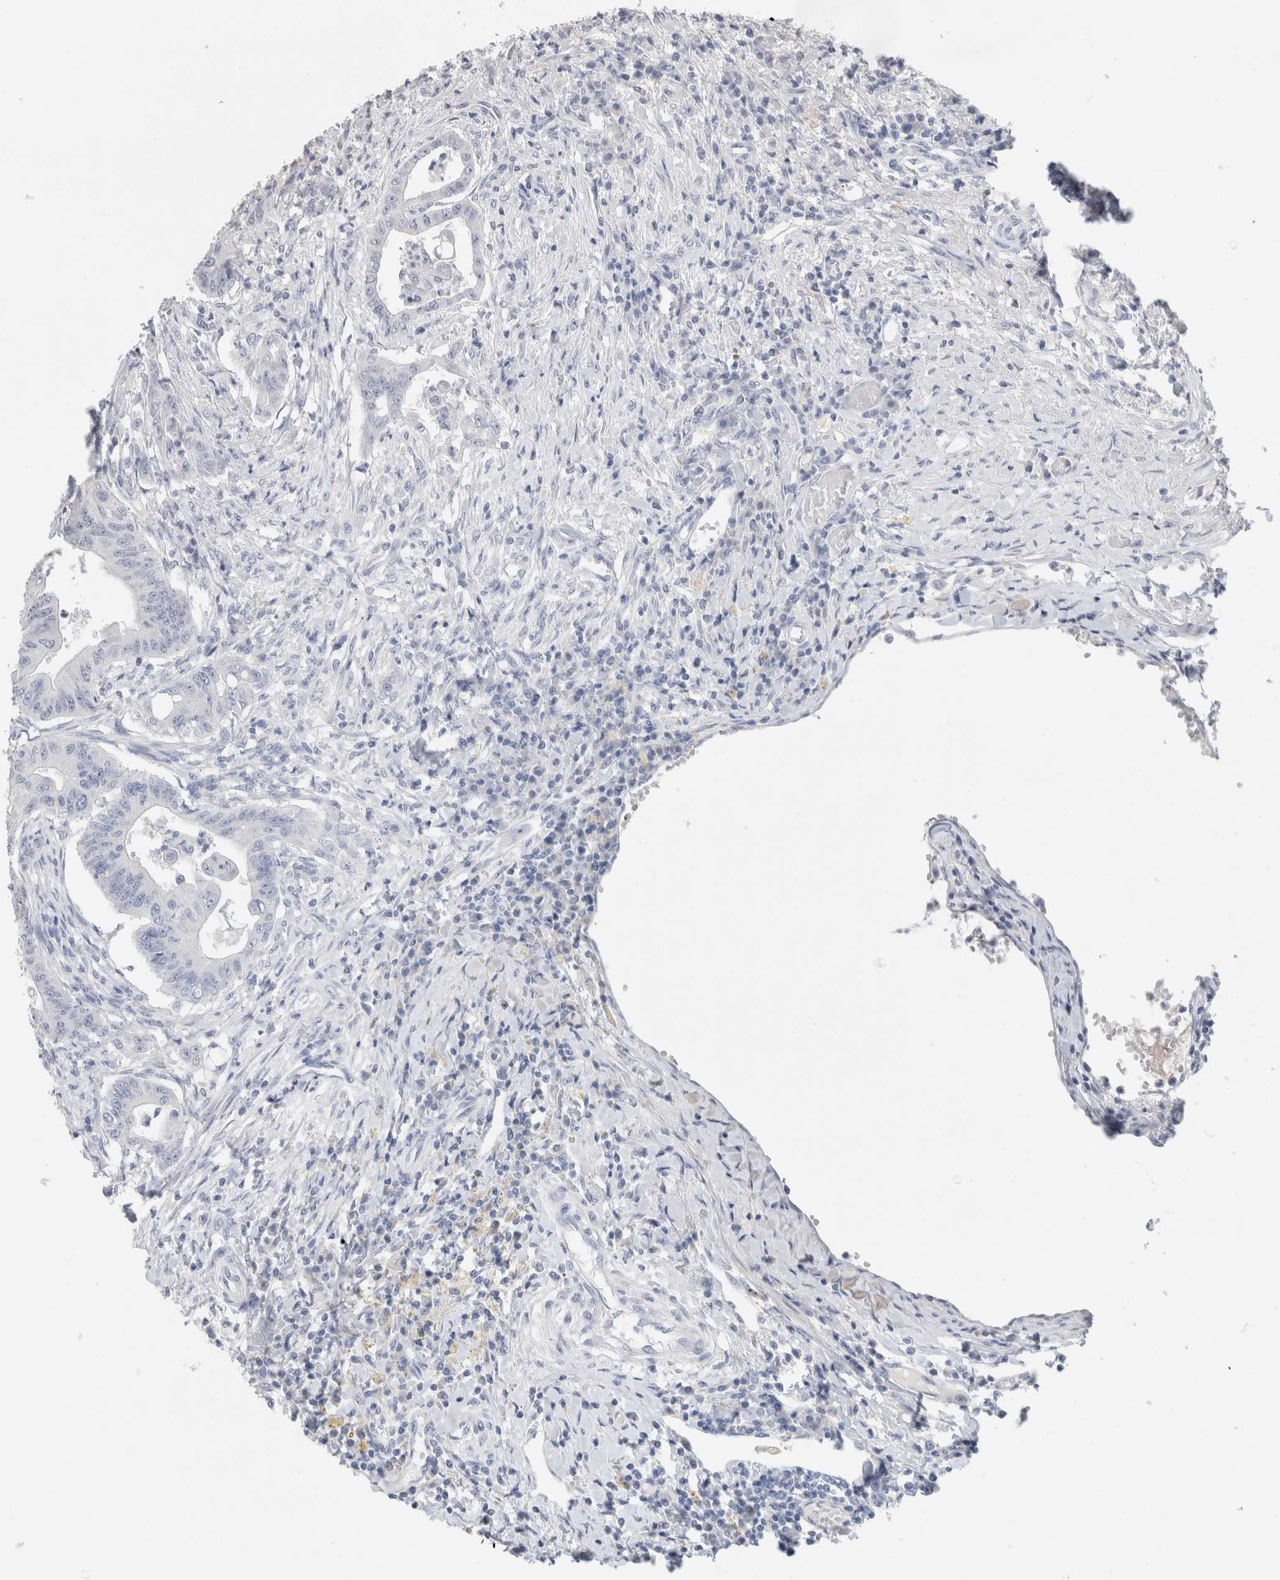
{"staining": {"intensity": "negative", "quantity": "none", "location": "none"}, "tissue": "colorectal cancer", "cell_type": "Tumor cells", "image_type": "cancer", "snomed": [{"axis": "morphology", "description": "Adenoma, NOS"}, {"axis": "morphology", "description": "Adenocarcinoma, NOS"}, {"axis": "topography", "description": "Colon"}], "caption": "Colorectal adenoma was stained to show a protein in brown. There is no significant expression in tumor cells.", "gene": "BCAN", "patient": {"sex": "male", "age": 79}}